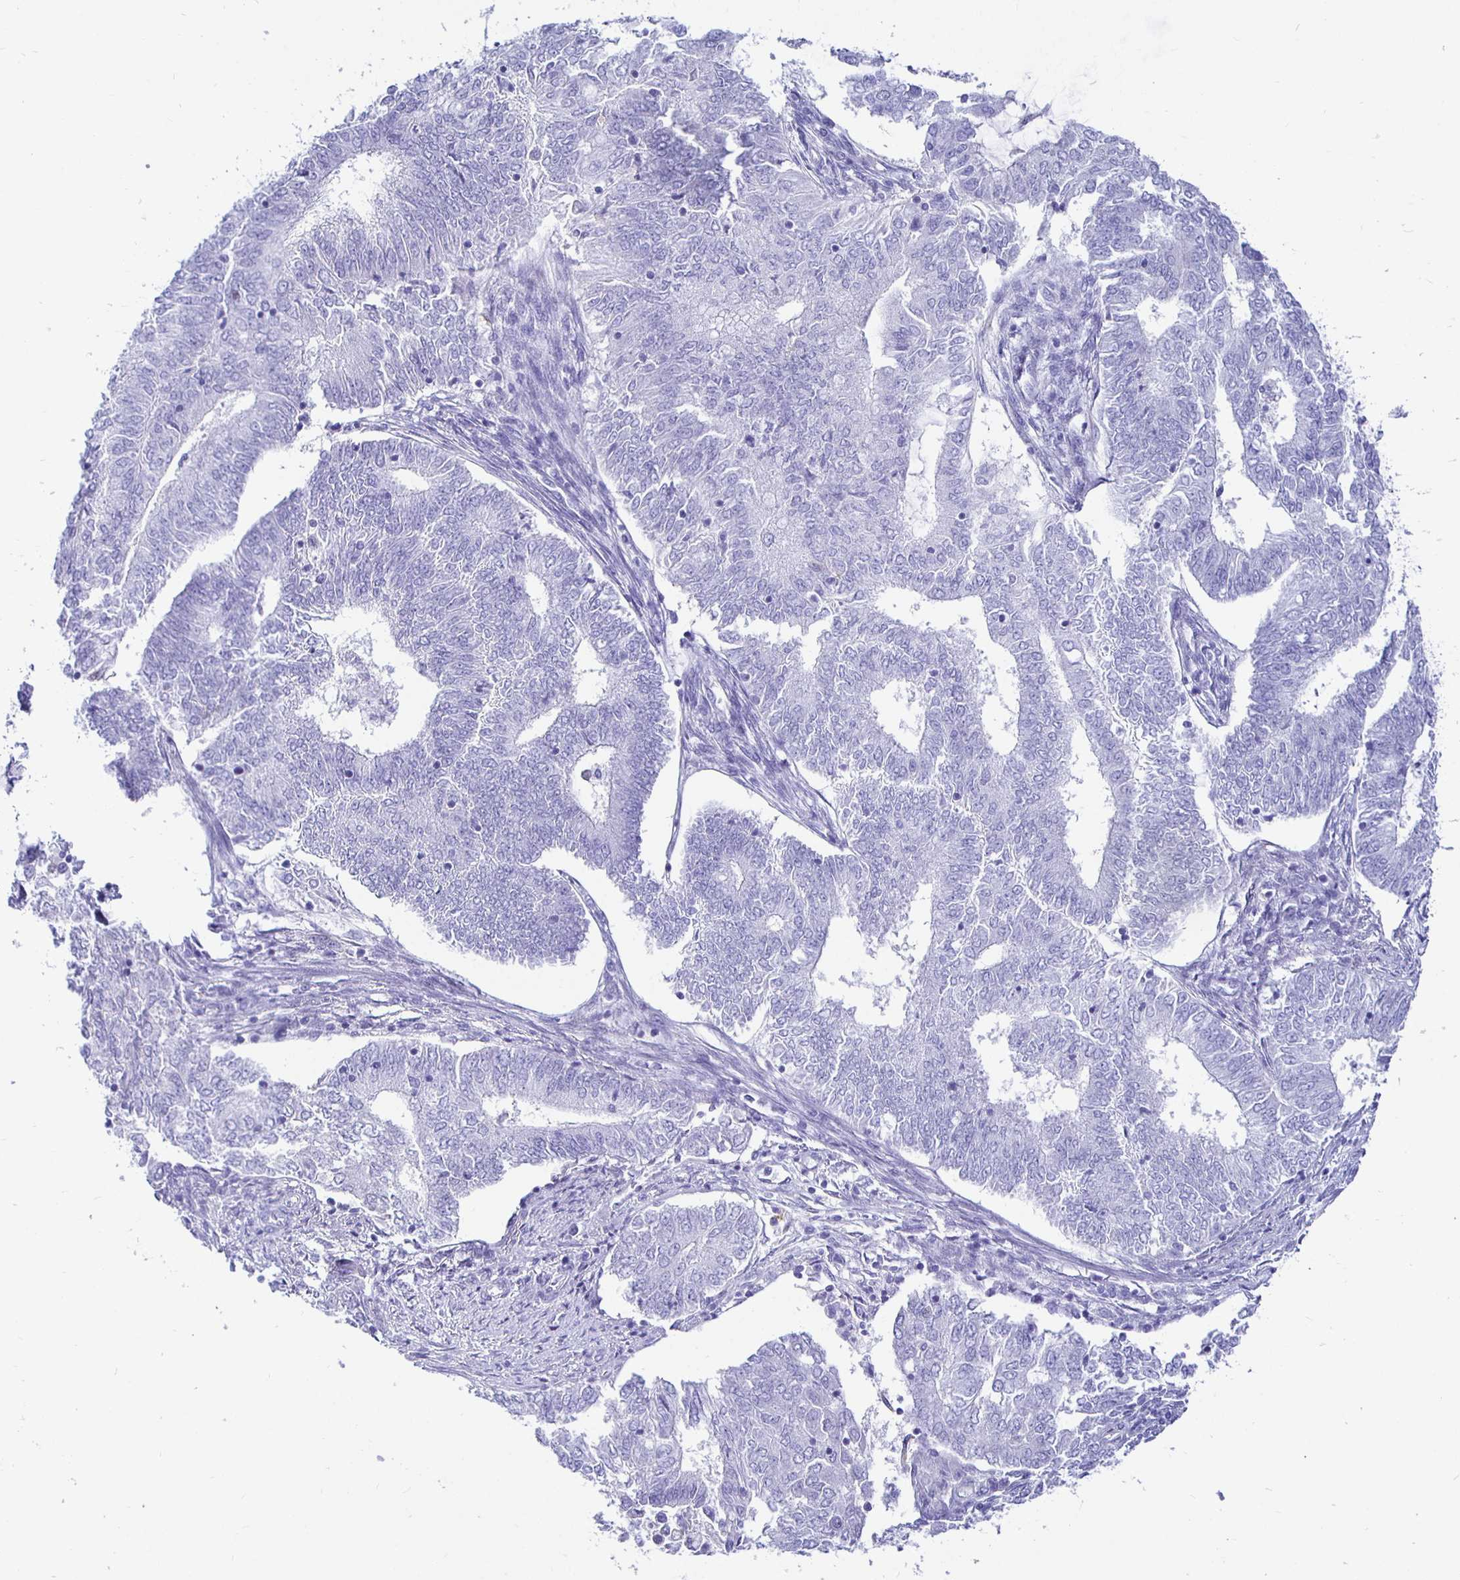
{"staining": {"intensity": "negative", "quantity": "none", "location": "none"}, "tissue": "endometrial cancer", "cell_type": "Tumor cells", "image_type": "cancer", "snomed": [{"axis": "morphology", "description": "Adenocarcinoma, NOS"}, {"axis": "topography", "description": "Endometrium"}], "caption": "Tumor cells are negative for brown protein staining in endometrial cancer (adenocarcinoma).", "gene": "UMOD", "patient": {"sex": "female", "age": 62}}